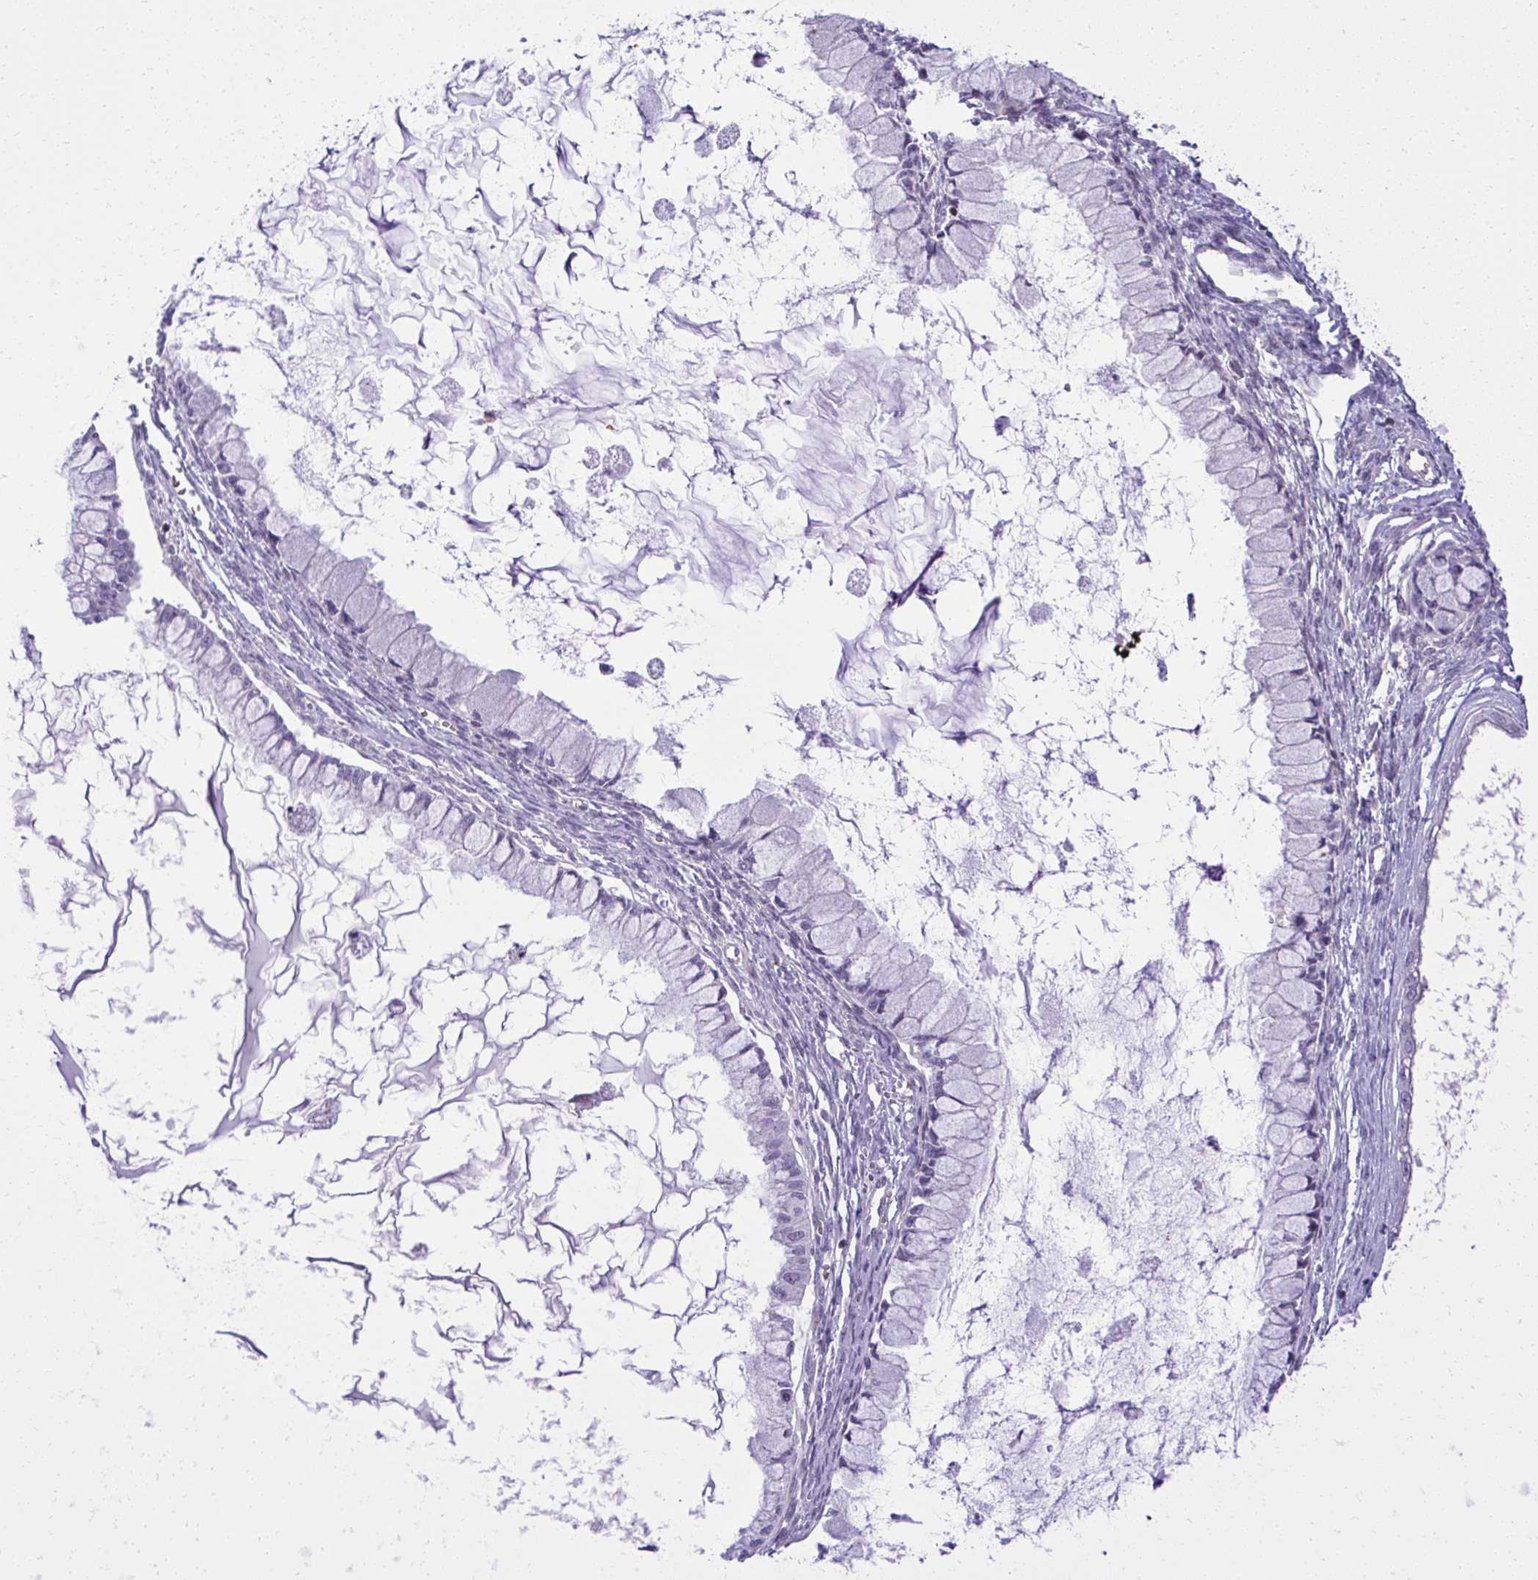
{"staining": {"intensity": "negative", "quantity": "none", "location": "none"}, "tissue": "ovarian cancer", "cell_type": "Tumor cells", "image_type": "cancer", "snomed": [{"axis": "morphology", "description": "Cystadenocarcinoma, mucinous, NOS"}, {"axis": "topography", "description": "Ovary"}], "caption": "Immunohistochemical staining of human ovarian mucinous cystadenocarcinoma shows no significant staining in tumor cells. The staining was performed using DAB (3,3'-diaminobenzidine) to visualize the protein expression in brown, while the nuclei were stained in blue with hematoxylin (Magnification: 20x).", "gene": "PITPNM3", "patient": {"sex": "female", "age": 34}}